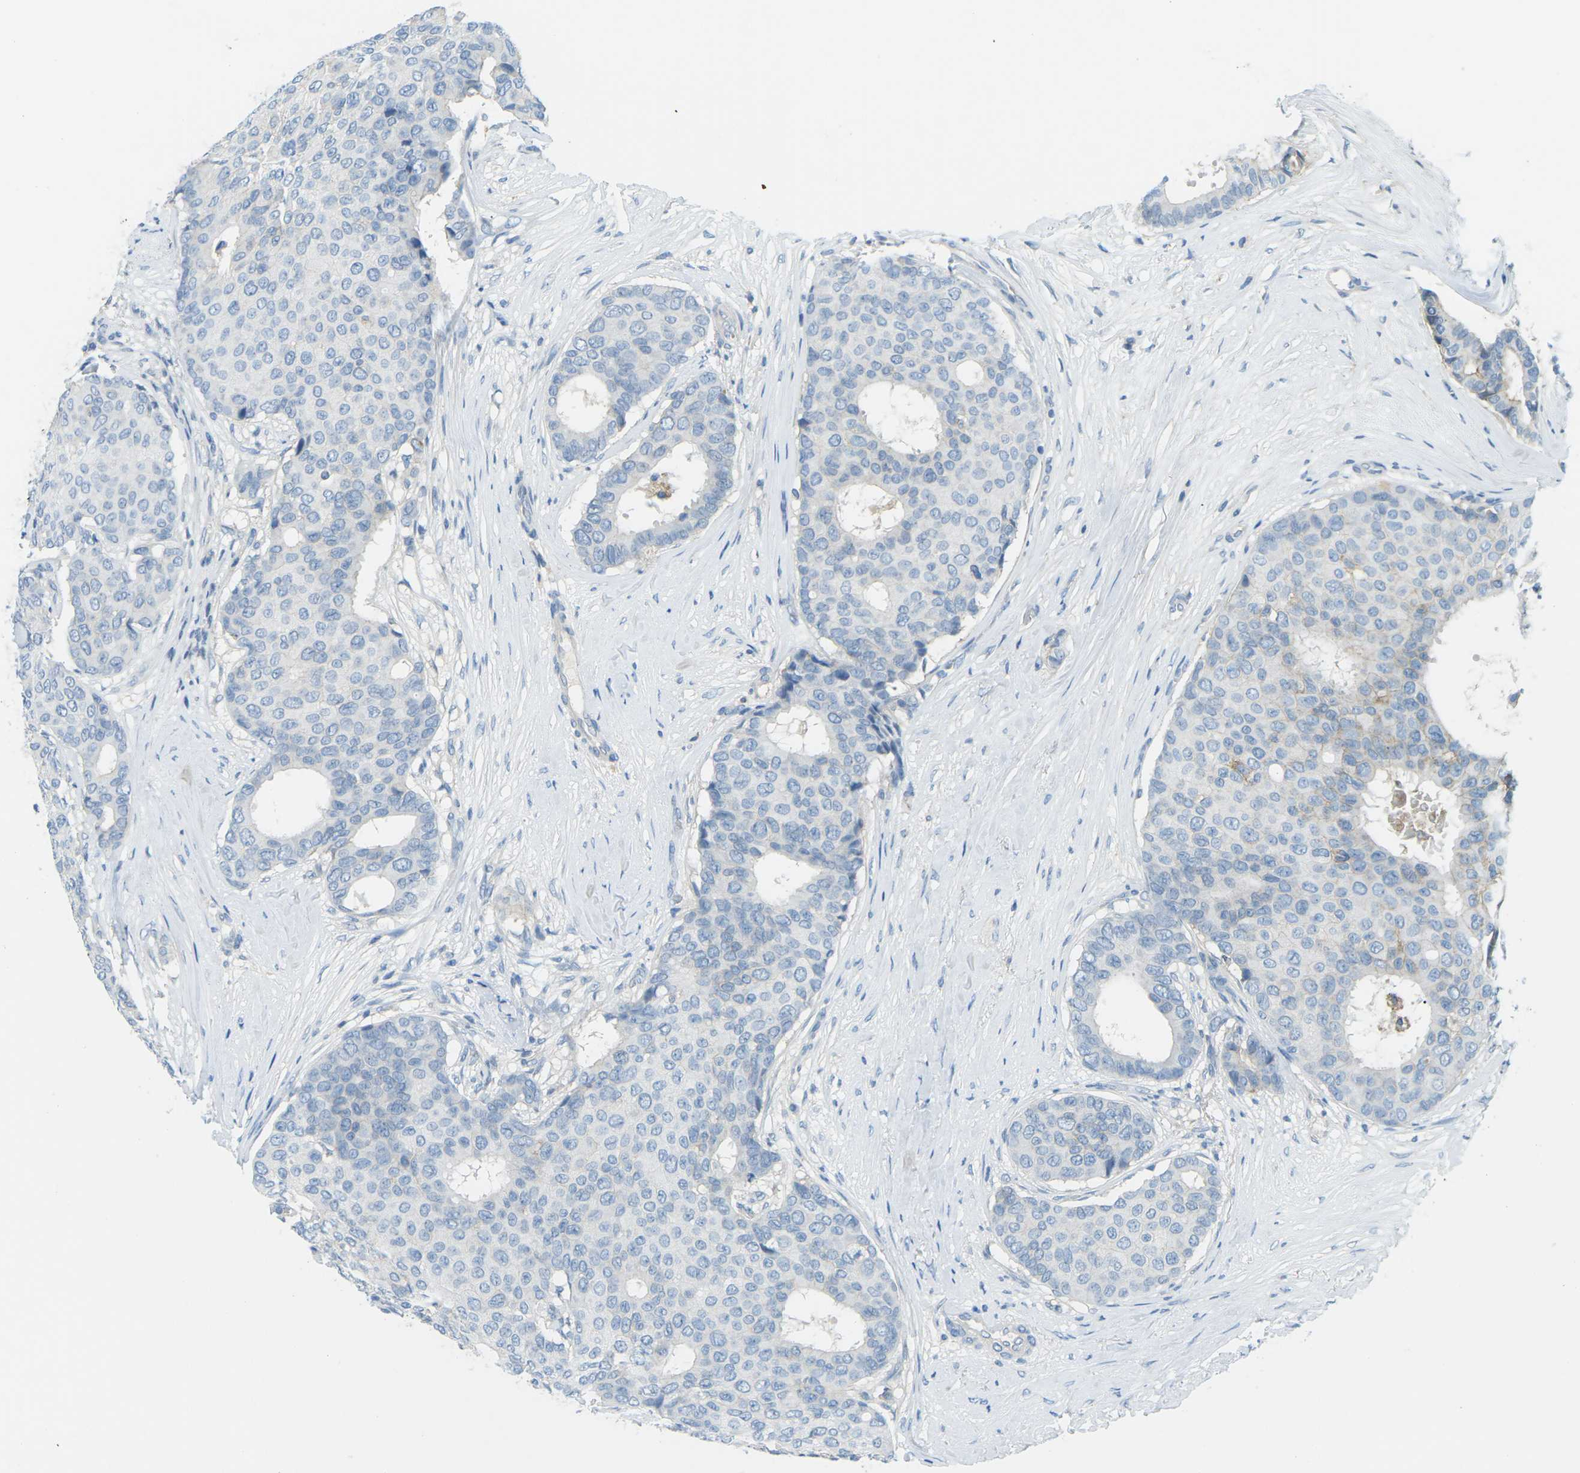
{"staining": {"intensity": "negative", "quantity": "none", "location": "none"}, "tissue": "breast cancer", "cell_type": "Tumor cells", "image_type": "cancer", "snomed": [{"axis": "morphology", "description": "Duct carcinoma"}, {"axis": "topography", "description": "Breast"}], "caption": "Immunohistochemical staining of breast cancer (infiltrating ductal carcinoma) displays no significant staining in tumor cells.", "gene": "CD47", "patient": {"sex": "female", "age": 75}}